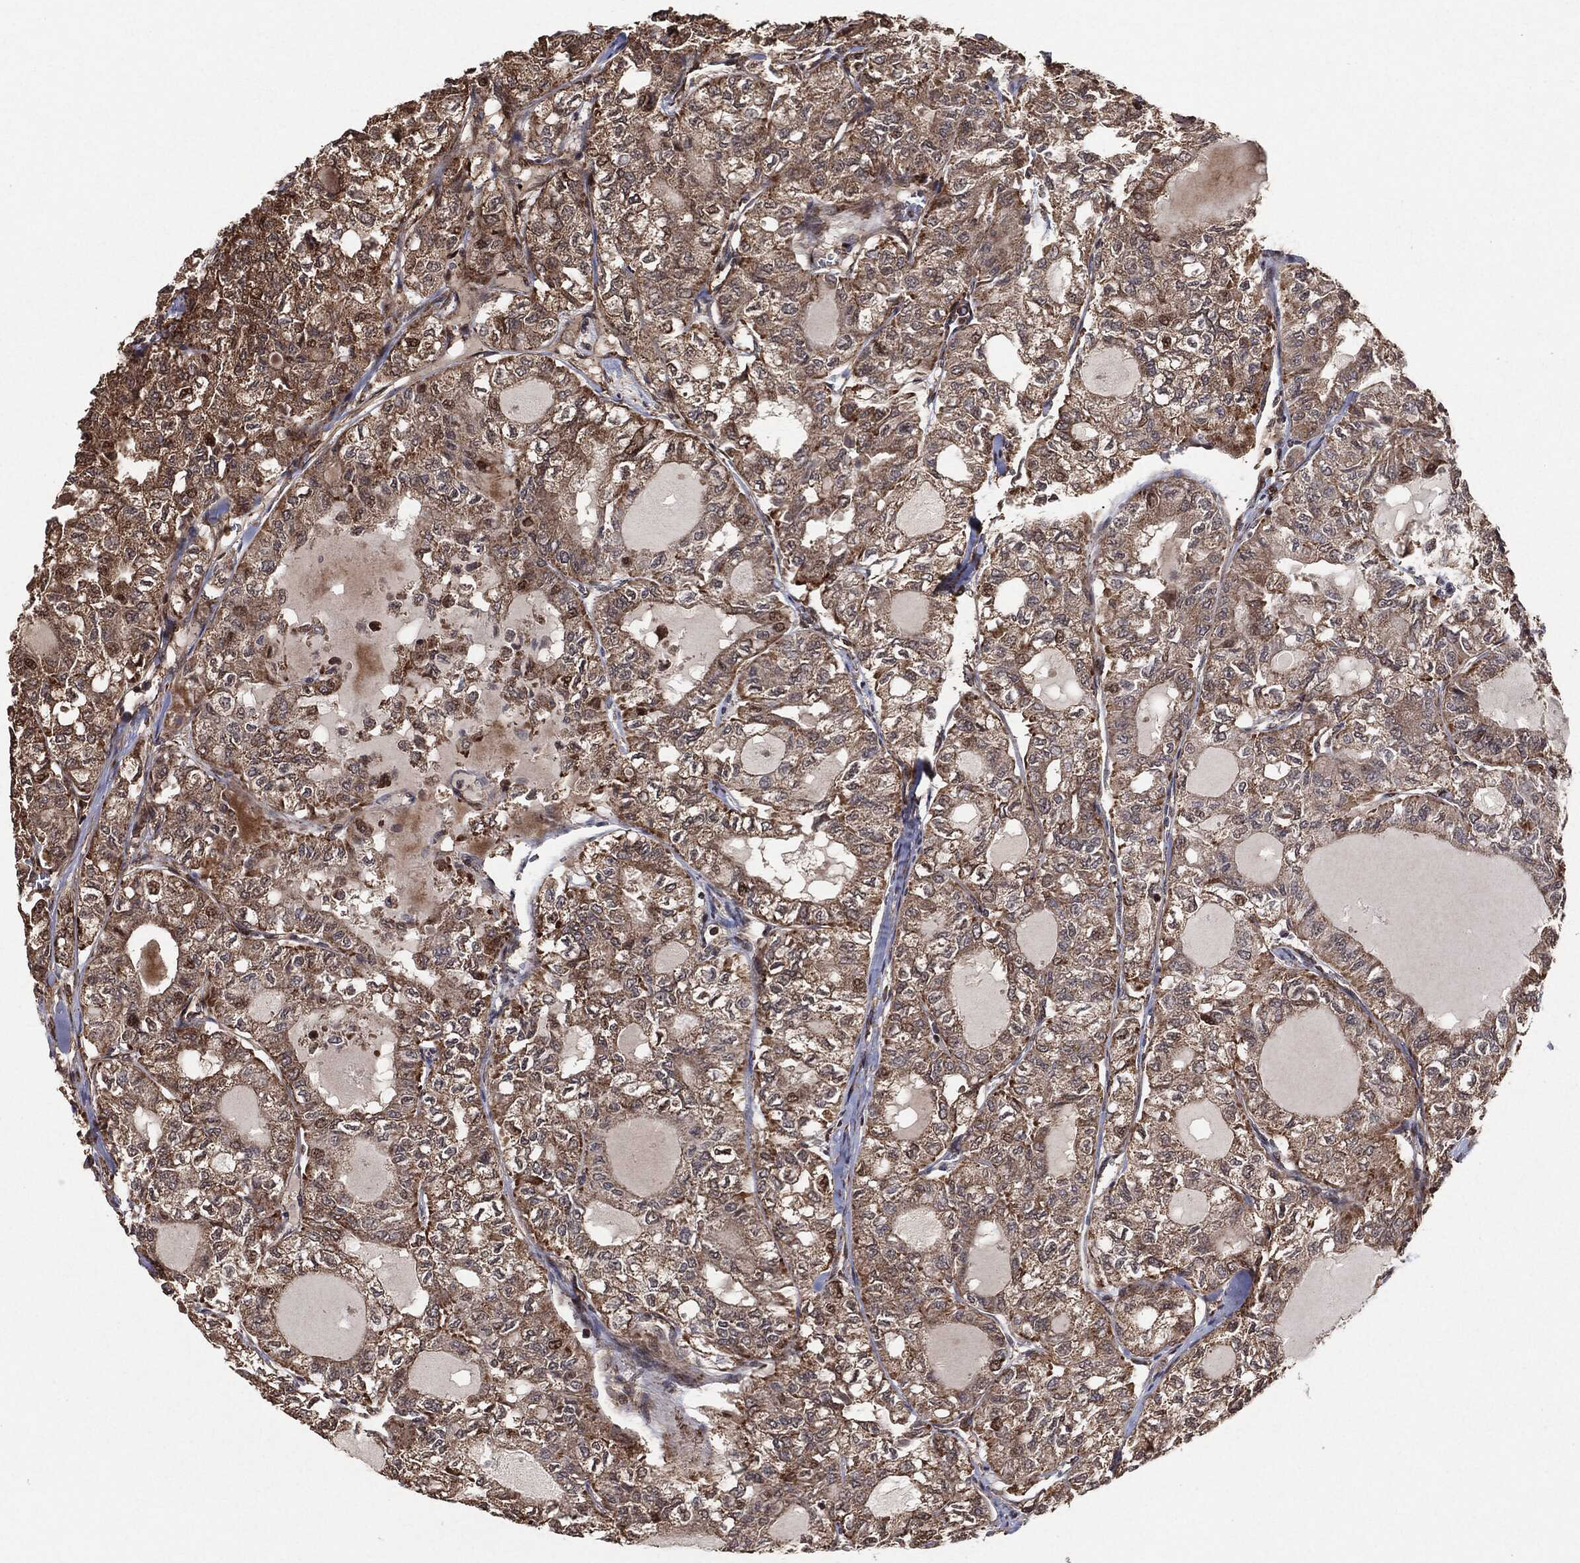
{"staining": {"intensity": "moderate", "quantity": "25%-75%", "location": "cytoplasmic/membranous"}, "tissue": "thyroid cancer", "cell_type": "Tumor cells", "image_type": "cancer", "snomed": [{"axis": "morphology", "description": "Follicular adenoma carcinoma, NOS"}, {"axis": "topography", "description": "Thyroid gland"}], "caption": "Protein expression analysis of human follicular adenoma carcinoma (thyroid) reveals moderate cytoplasmic/membranous expression in approximately 25%-75% of tumor cells. (DAB (3,3'-diaminobenzidine) IHC with brightfield microscopy, high magnification).", "gene": "BCAR1", "patient": {"sex": "male", "age": 75}}